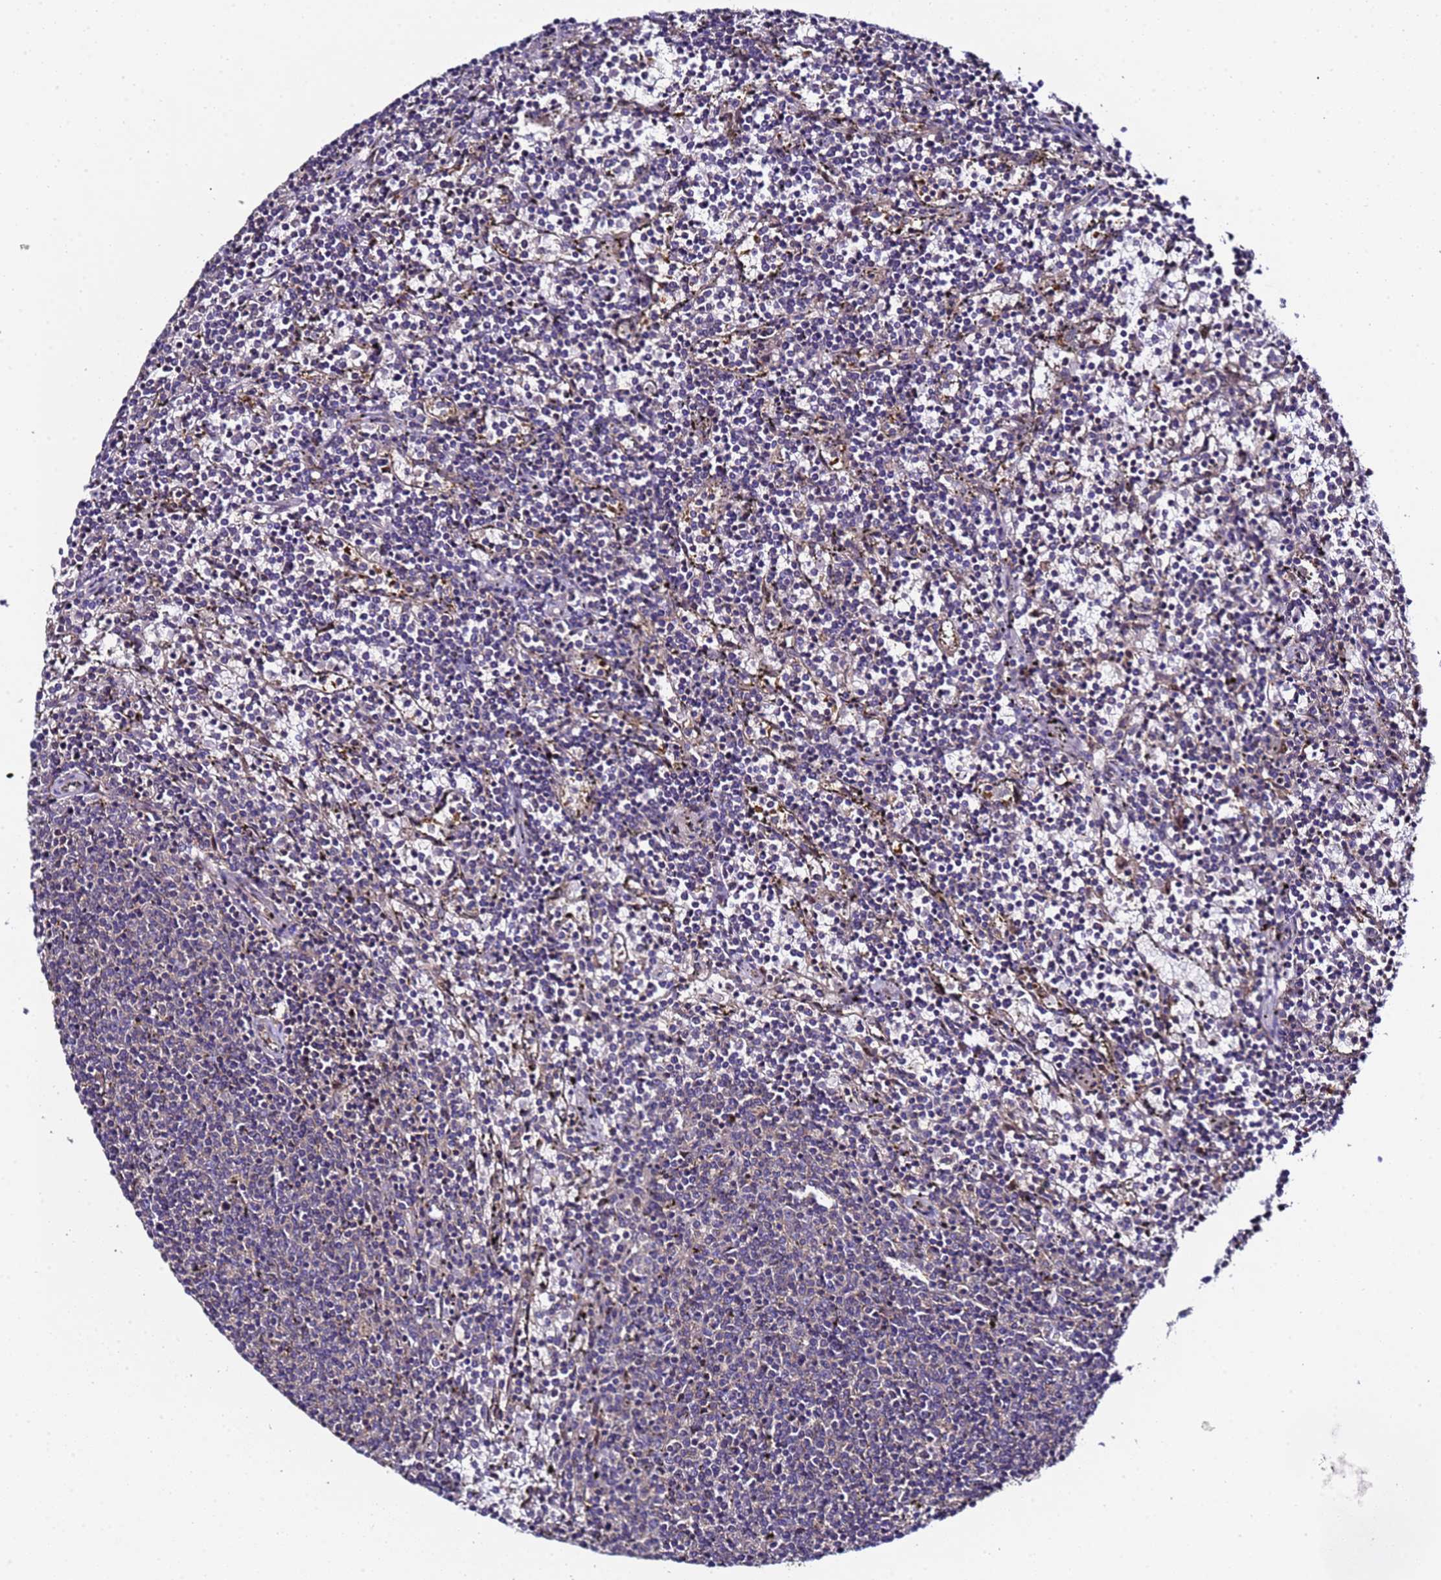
{"staining": {"intensity": "negative", "quantity": "none", "location": "none"}, "tissue": "lymphoma", "cell_type": "Tumor cells", "image_type": "cancer", "snomed": [{"axis": "morphology", "description": "Malignant lymphoma, non-Hodgkin's type, Low grade"}, {"axis": "topography", "description": "Spleen"}], "caption": "There is no significant positivity in tumor cells of malignant lymphoma, non-Hodgkin's type (low-grade).", "gene": "ALG3", "patient": {"sex": "female", "age": 50}}